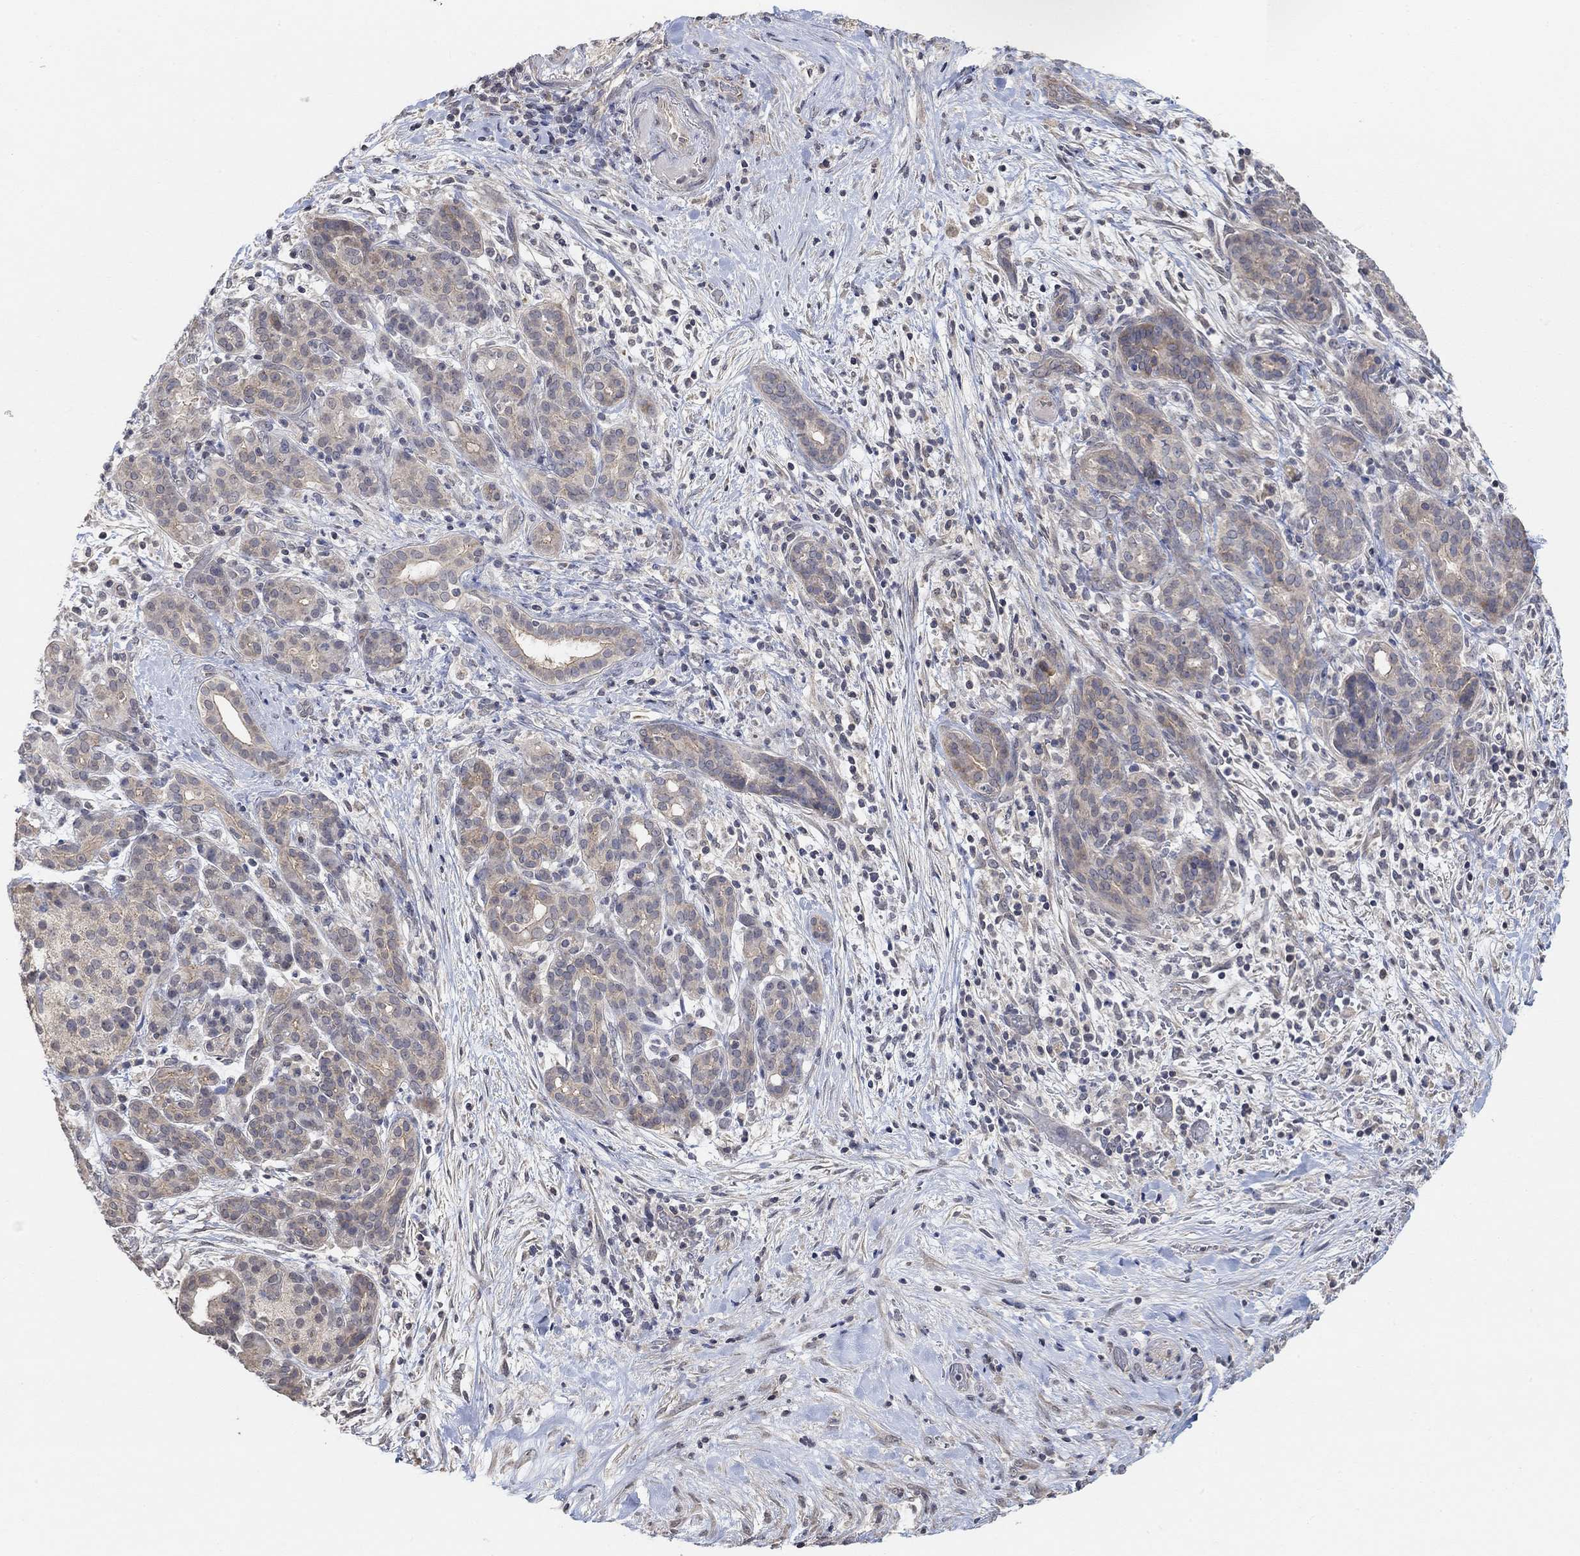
{"staining": {"intensity": "weak", "quantity": "<25%", "location": "cytoplasmic/membranous"}, "tissue": "pancreatic cancer", "cell_type": "Tumor cells", "image_type": "cancer", "snomed": [{"axis": "morphology", "description": "Adenocarcinoma, NOS"}, {"axis": "topography", "description": "Pancreas"}], "caption": "High power microscopy histopathology image of an immunohistochemistry micrograph of adenocarcinoma (pancreatic), revealing no significant positivity in tumor cells. The staining is performed using DAB (3,3'-diaminobenzidine) brown chromogen with nuclei counter-stained in using hematoxylin.", "gene": "UNC5B", "patient": {"sex": "male", "age": 44}}